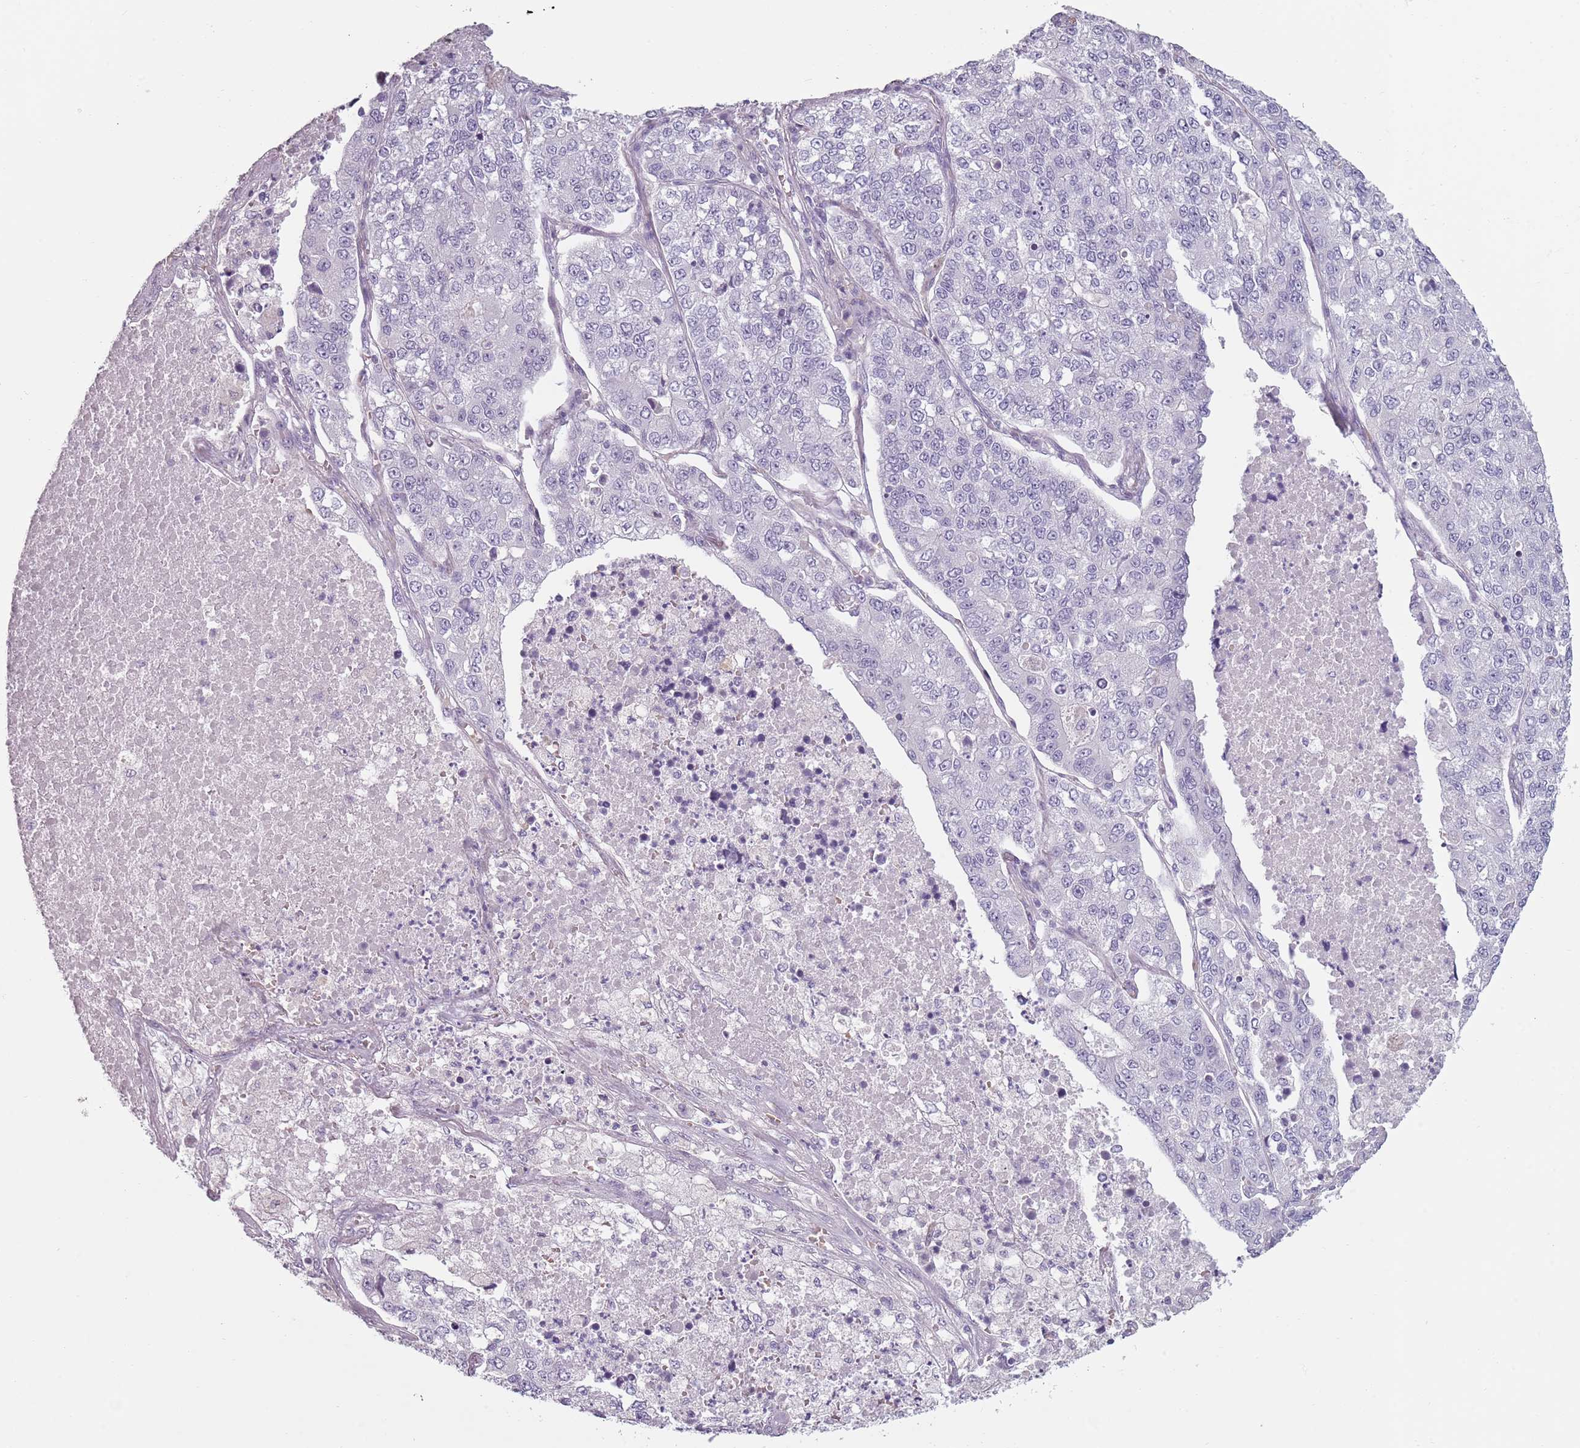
{"staining": {"intensity": "negative", "quantity": "none", "location": "none"}, "tissue": "lung cancer", "cell_type": "Tumor cells", "image_type": "cancer", "snomed": [{"axis": "morphology", "description": "Adenocarcinoma, NOS"}, {"axis": "topography", "description": "Lung"}], "caption": "The histopathology image demonstrates no significant expression in tumor cells of lung adenocarcinoma.", "gene": "PIEZO1", "patient": {"sex": "male", "age": 49}}